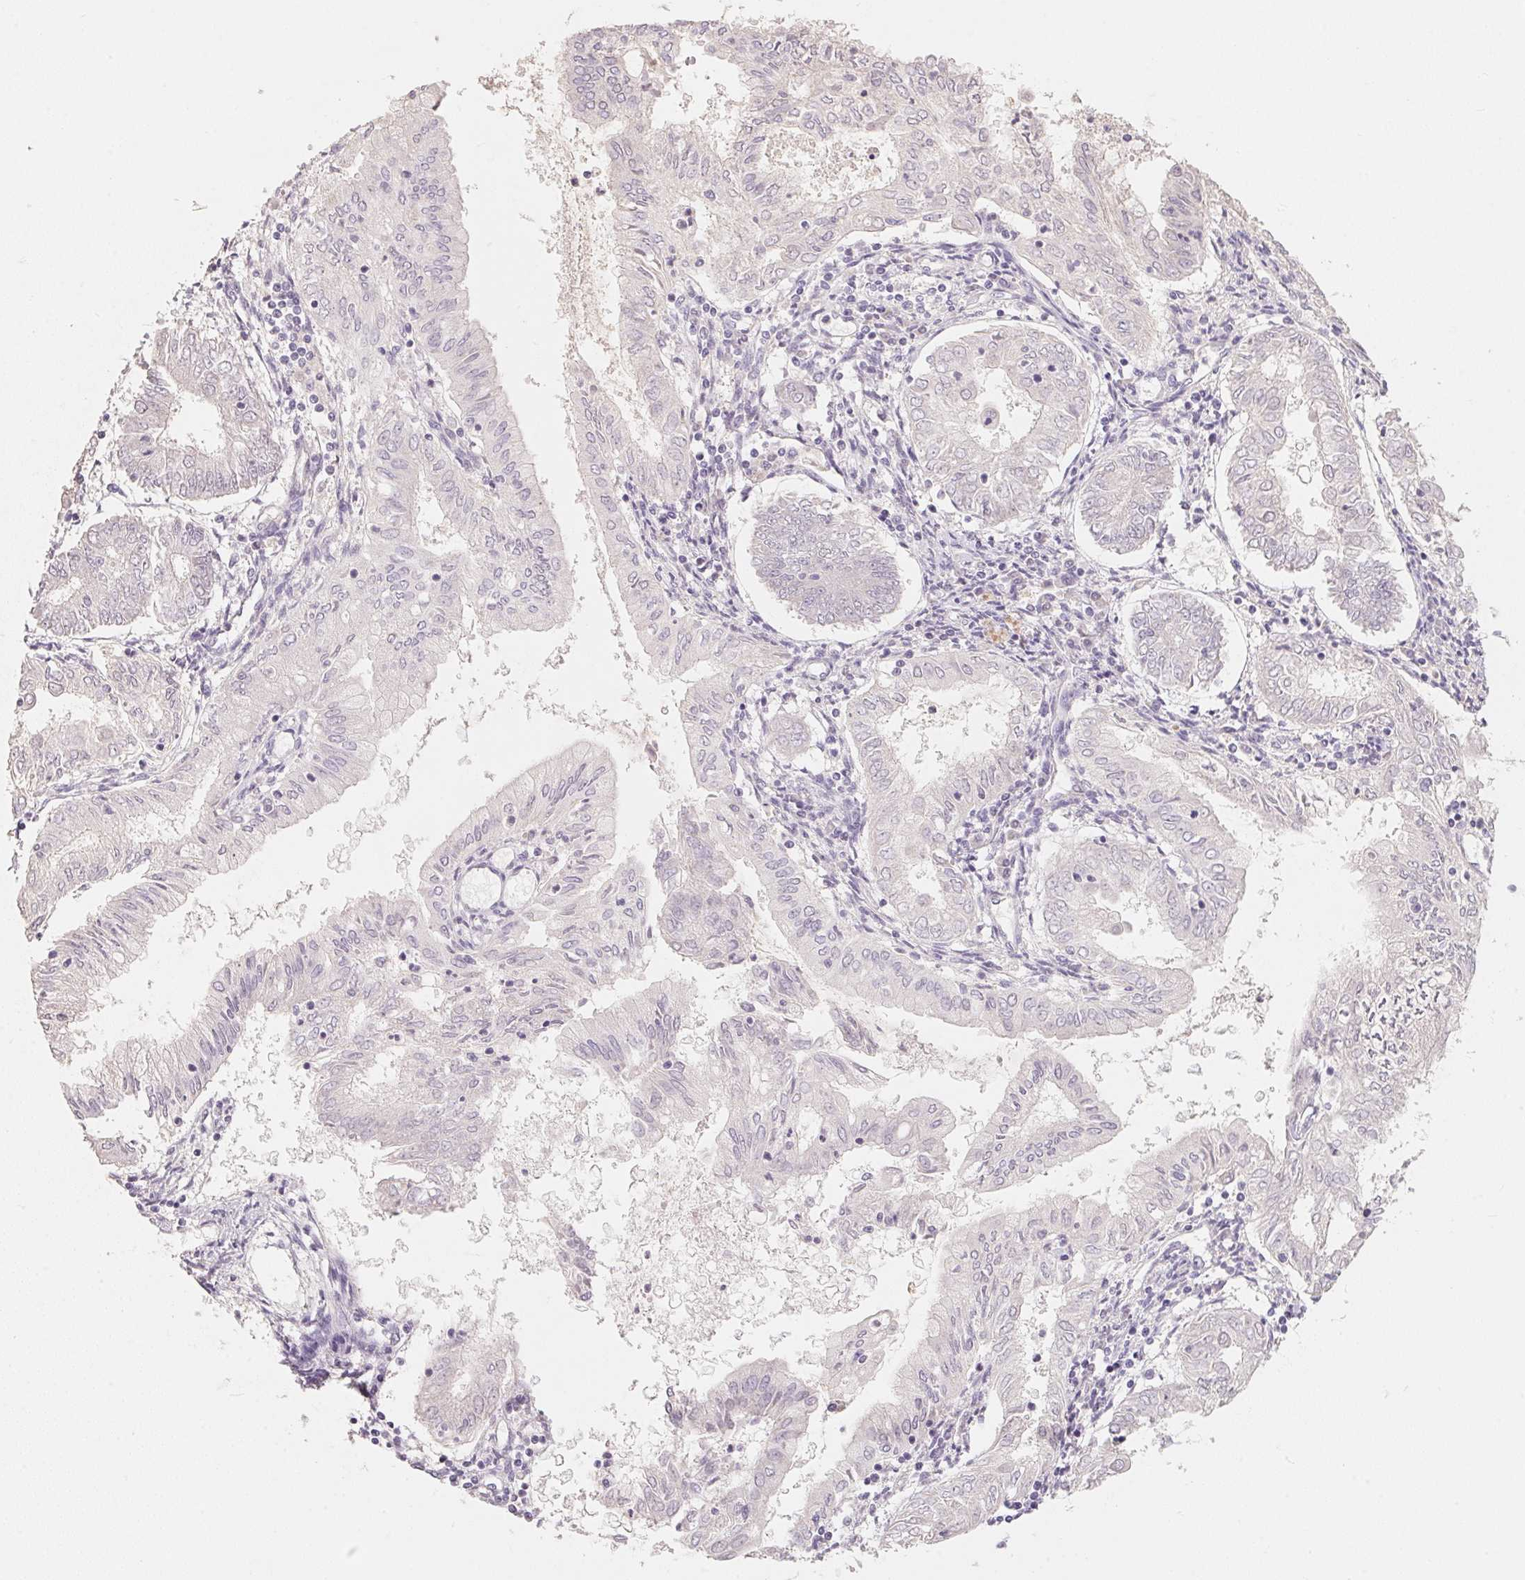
{"staining": {"intensity": "negative", "quantity": "none", "location": "none"}, "tissue": "endometrial cancer", "cell_type": "Tumor cells", "image_type": "cancer", "snomed": [{"axis": "morphology", "description": "Adenocarcinoma, NOS"}, {"axis": "topography", "description": "Endometrium"}], "caption": "High magnification brightfield microscopy of endometrial adenocarcinoma stained with DAB (brown) and counterstained with hematoxylin (blue): tumor cells show no significant positivity.", "gene": "TP53AIP1", "patient": {"sex": "female", "age": 68}}